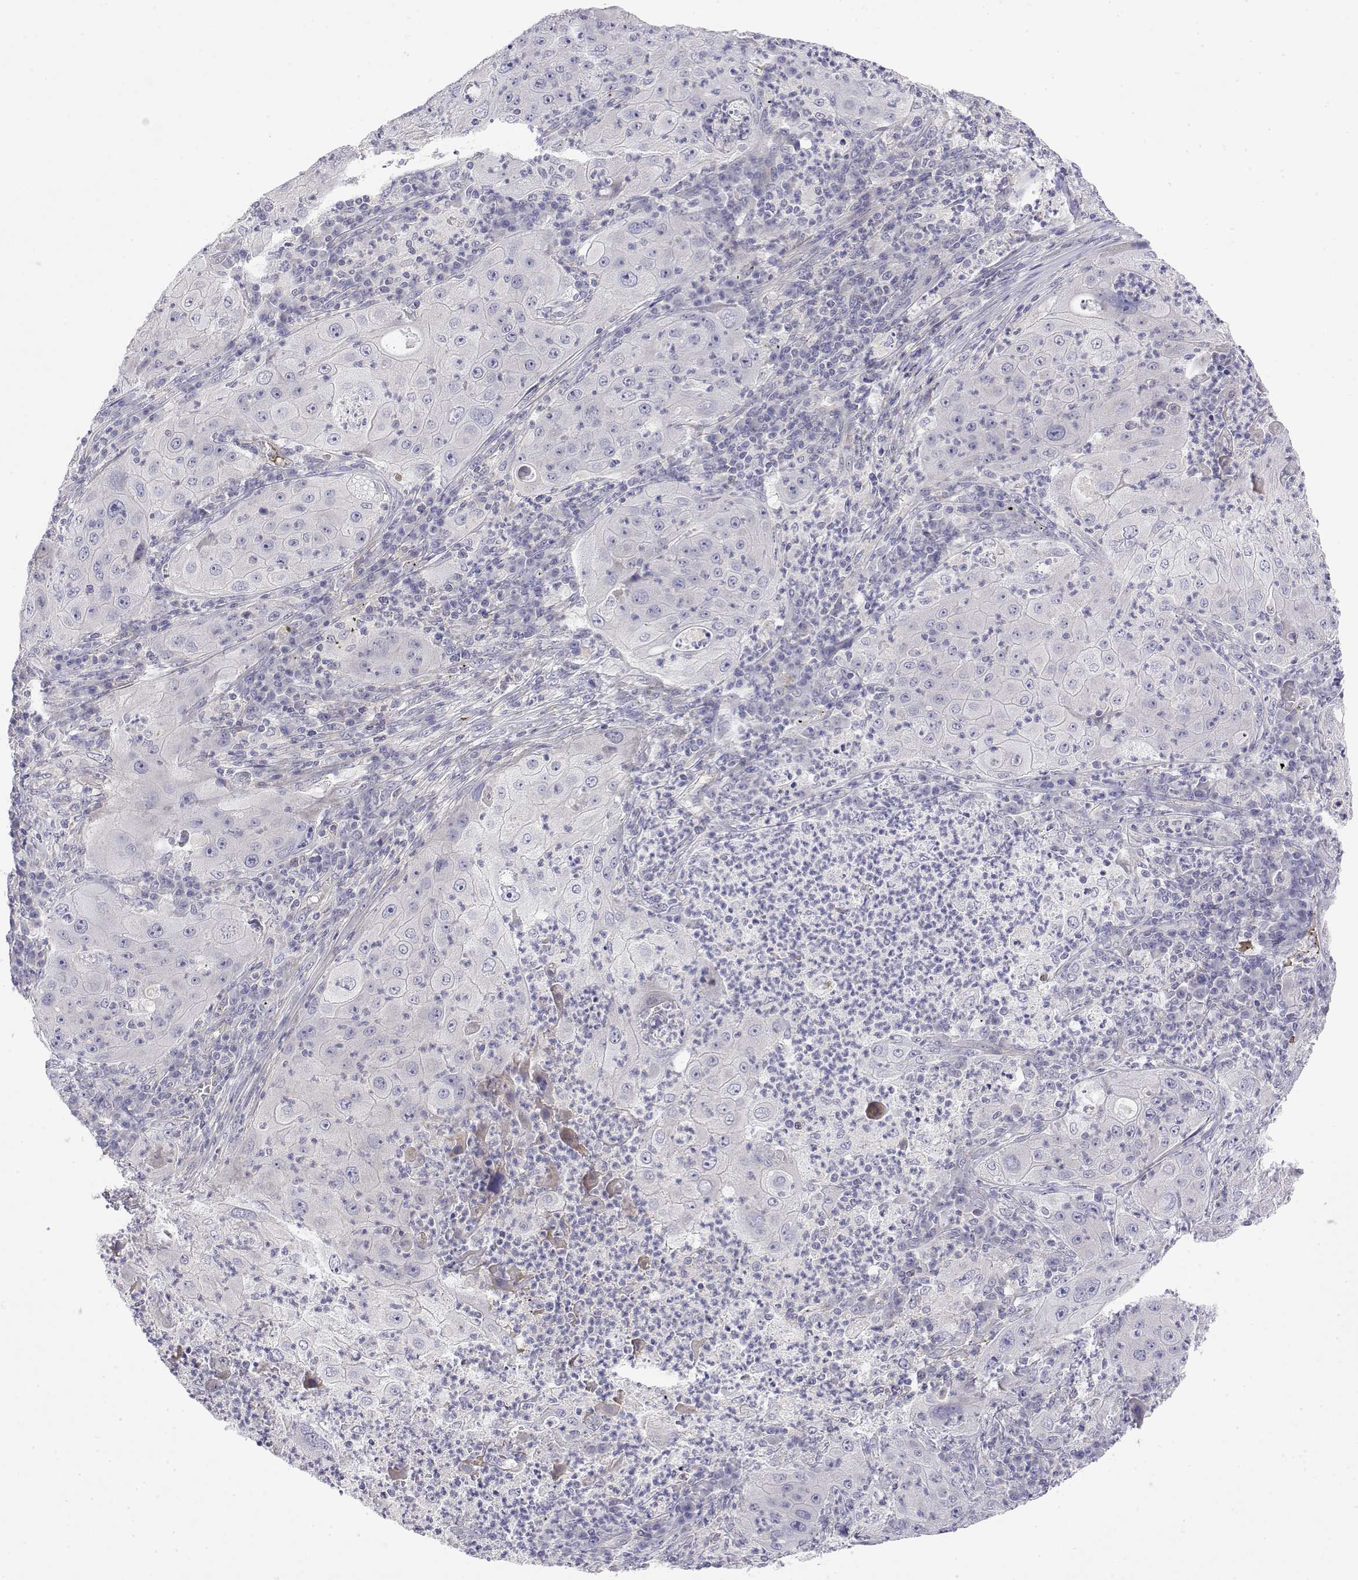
{"staining": {"intensity": "negative", "quantity": "none", "location": "none"}, "tissue": "lung cancer", "cell_type": "Tumor cells", "image_type": "cancer", "snomed": [{"axis": "morphology", "description": "Squamous cell carcinoma, NOS"}, {"axis": "topography", "description": "Lung"}], "caption": "An immunohistochemistry photomicrograph of lung cancer is shown. There is no staining in tumor cells of lung cancer.", "gene": "GGACT", "patient": {"sex": "female", "age": 59}}